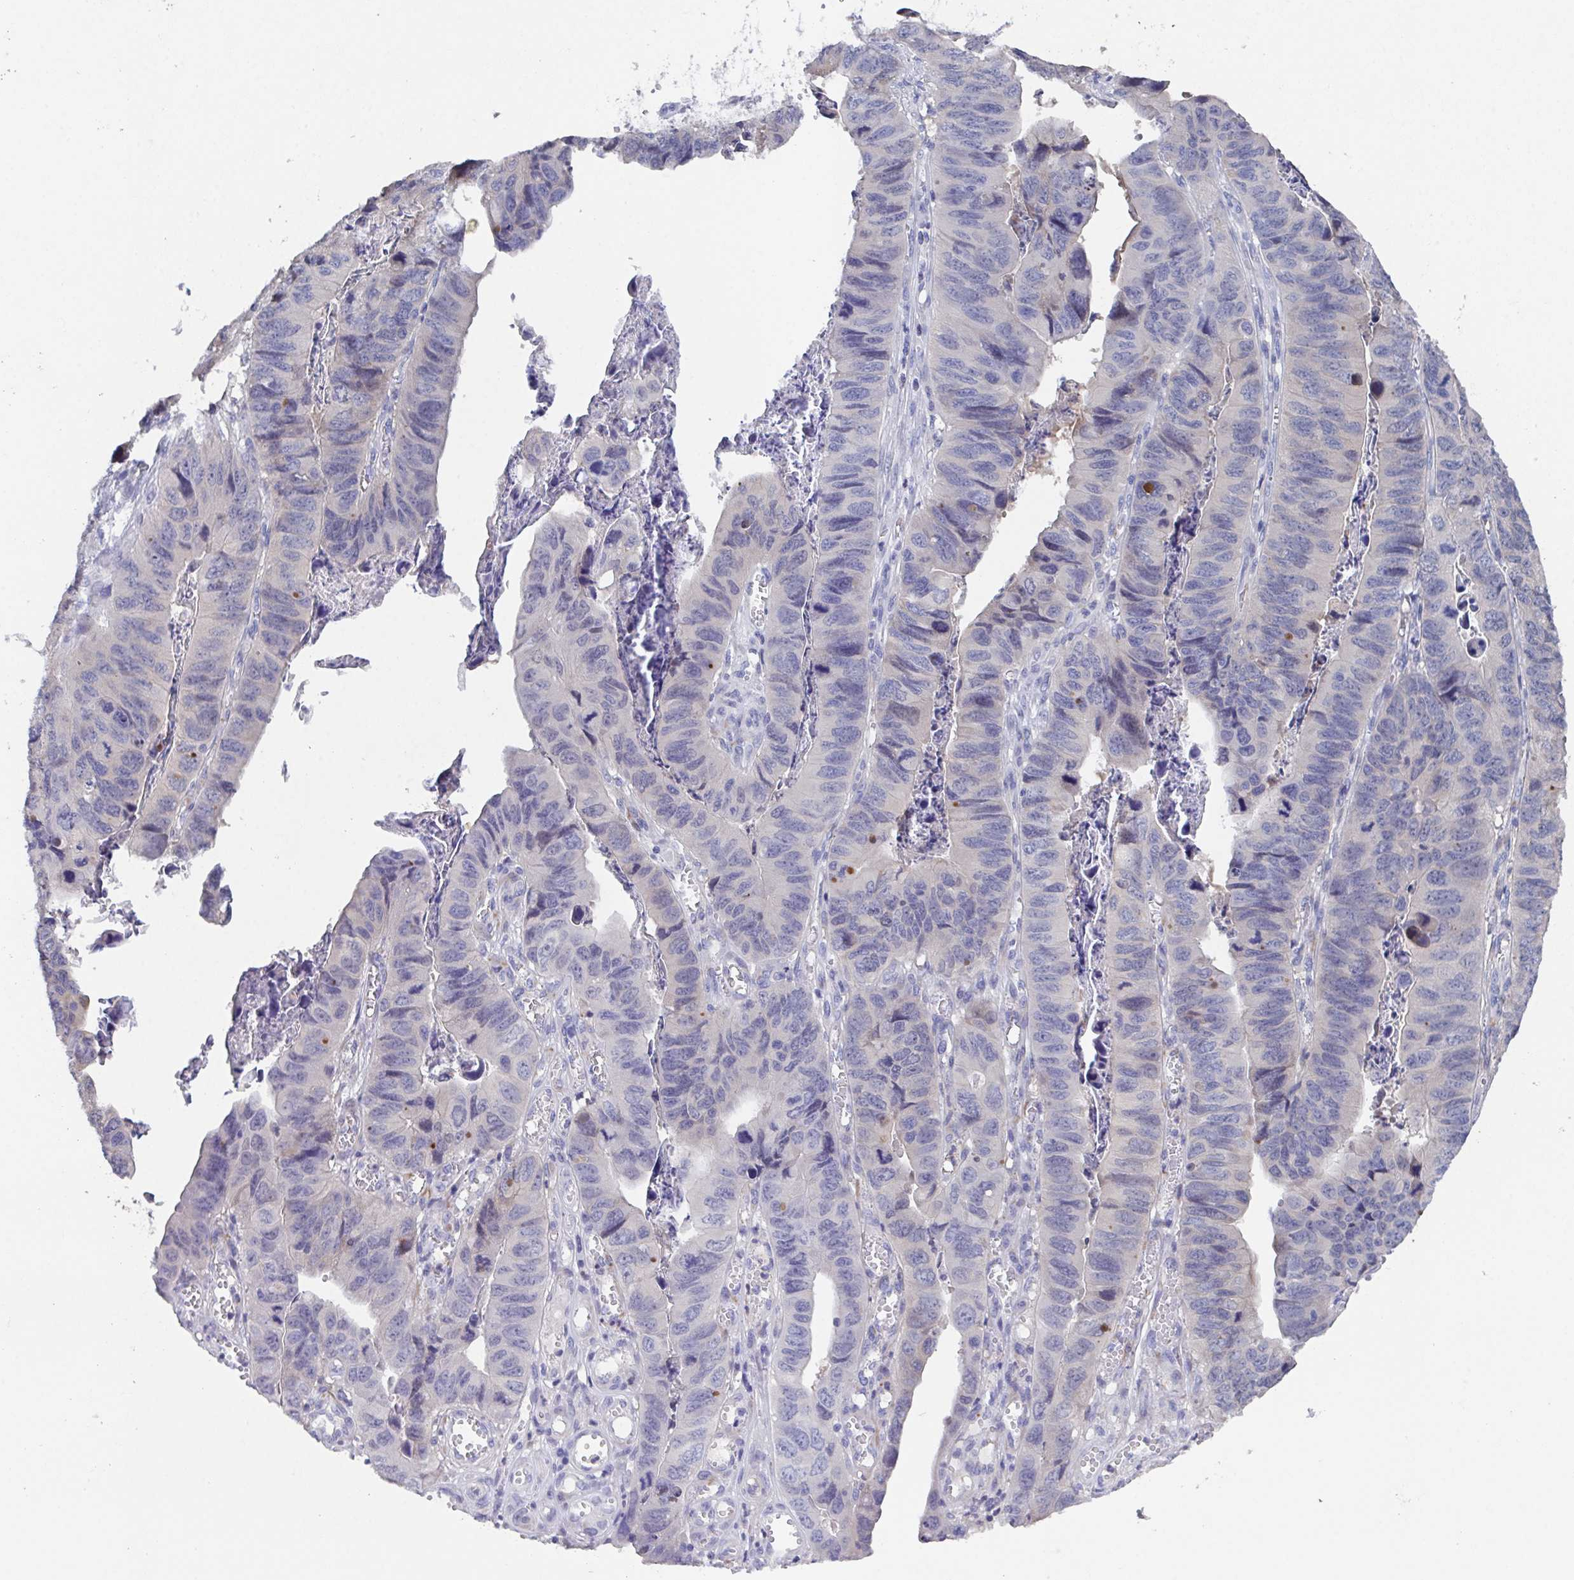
{"staining": {"intensity": "weak", "quantity": "<25%", "location": "cytoplasmic/membranous"}, "tissue": "stomach cancer", "cell_type": "Tumor cells", "image_type": "cancer", "snomed": [{"axis": "morphology", "description": "Adenocarcinoma, NOS"}, {"axis": "topography", "description": "Stomach, lower"}], "caption": "DAB (3,3'-diaminobenzidine) immunohistochemical staining of human stomach cancer (adenocarcinoma) shows no significant positivity in tumor cells.", "gene": "SSC4D", "patient": {"sex": "male", "age": 77}}